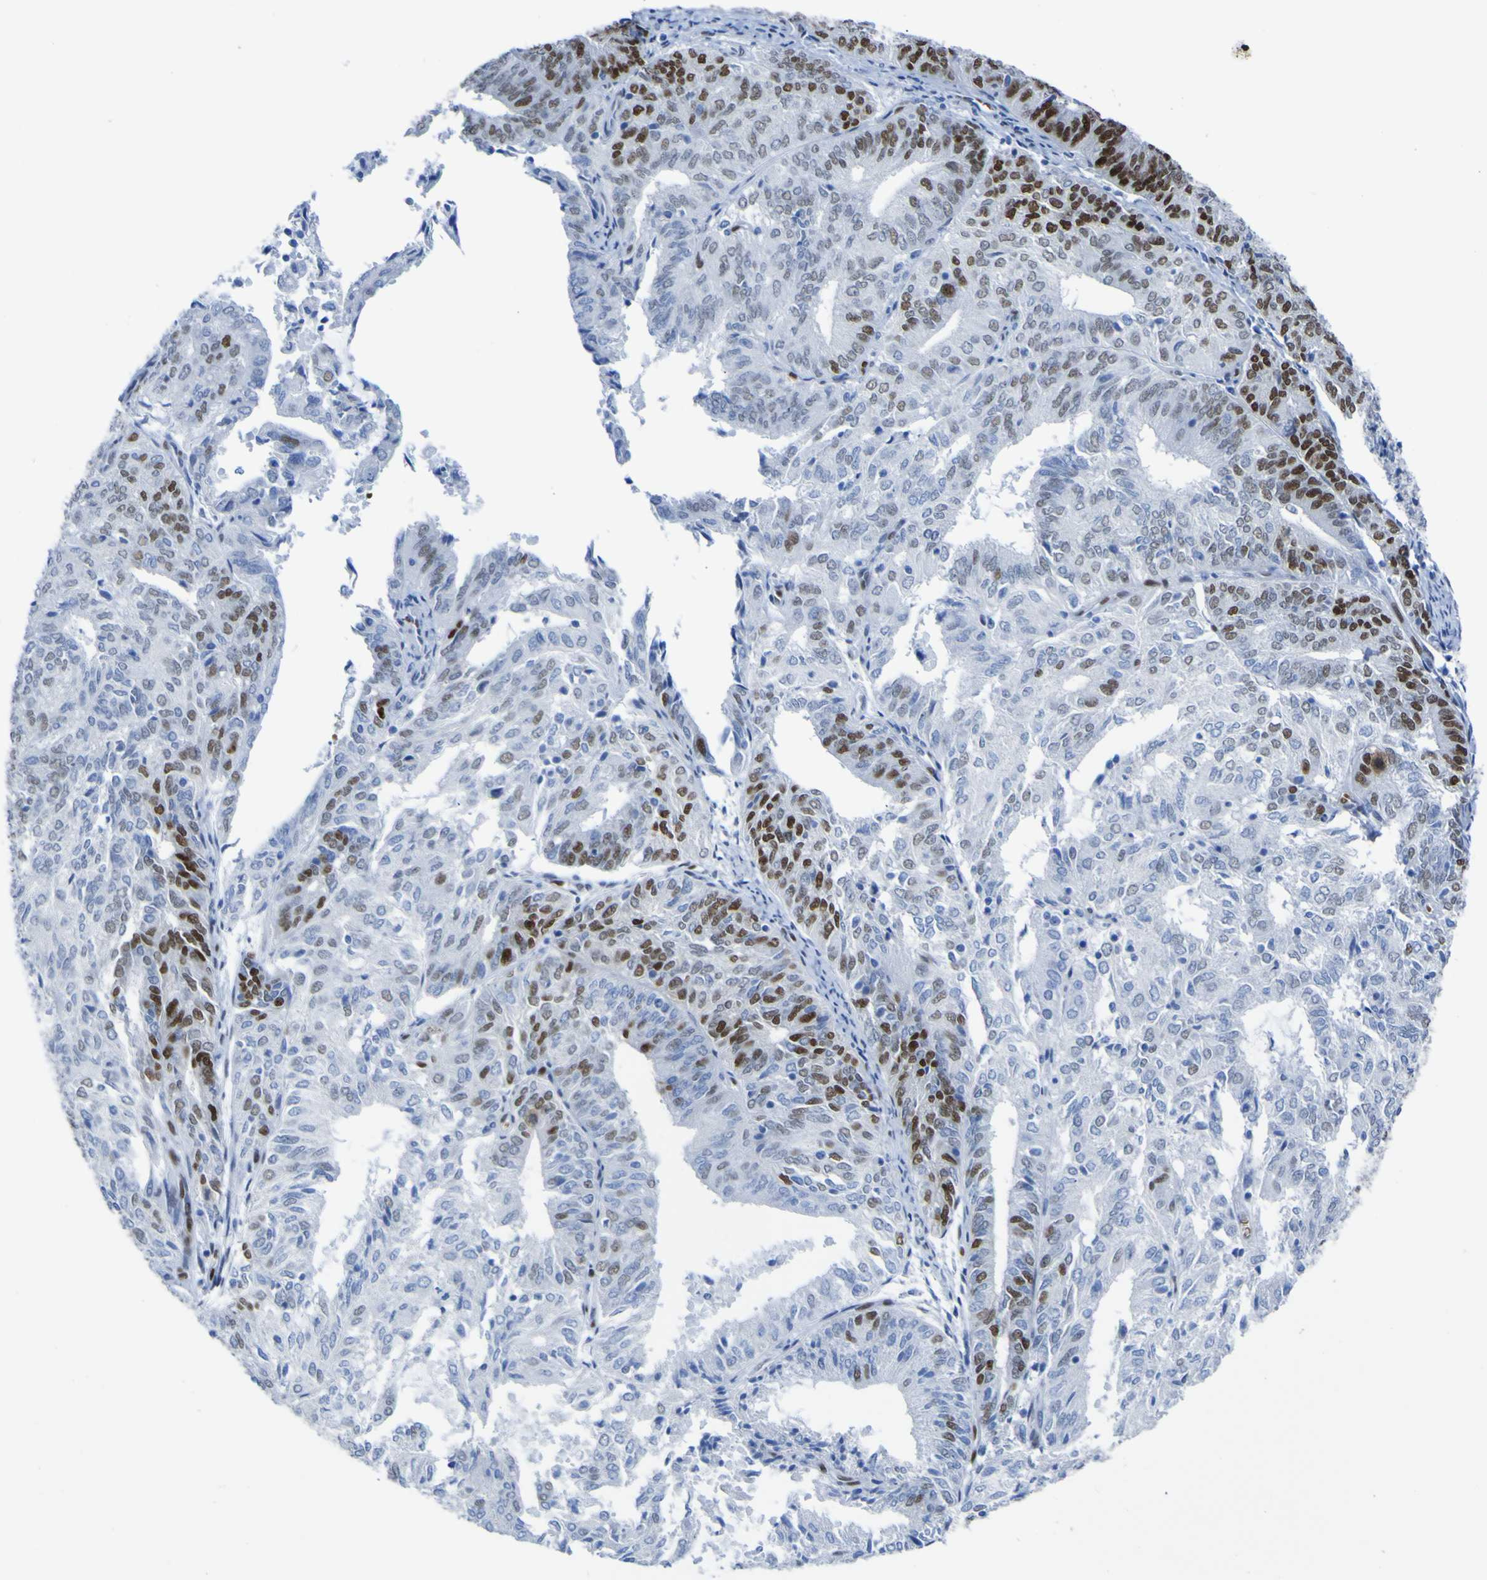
{"staining": {"intensity": "strong", "quantity": "<25%", "location": "nuclear"}, "tissue": "endometrial cancer", "cell_type": "Tumor cells", "image_type": "cancer", "snomed": [{"axis": "morphology", "description": "Adenocarcinoma, NOS"}, {"axis": "topography", "description": "Uterus"}], "caption": "The histopathology image demonstrates immunohistochemical staining of adenocarcinoma (endometrial). There is strong nuclear expression is seen in approximately <25% of tumor cells.", "gene": "DACH1", "patient": {"sex": "female", "age": 60}}